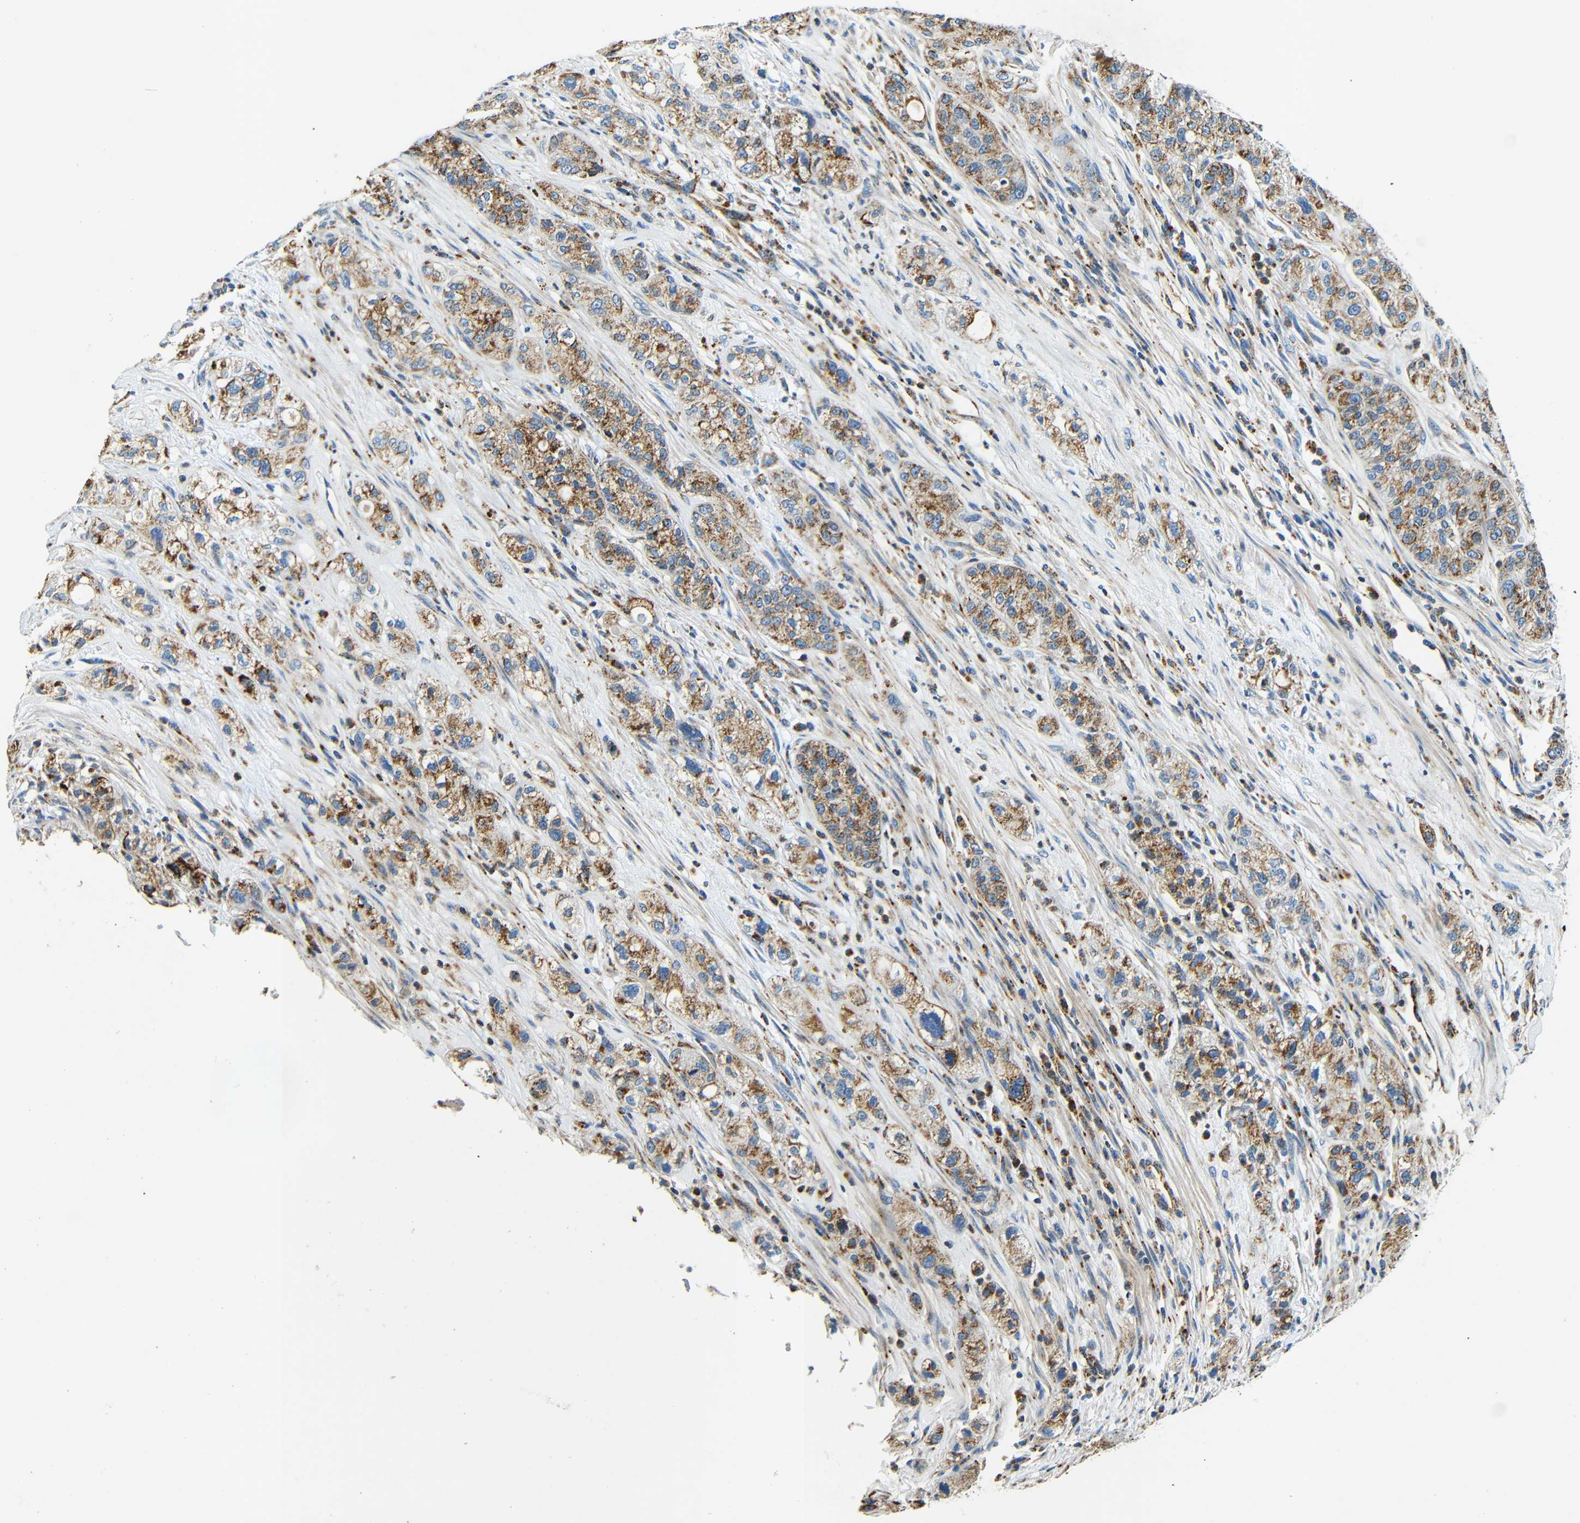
{"staining": {"intensity": "moderate", "quantity": ">75%", "location": "cytoplasmic/membranous"}, "tissue": "pancreatic cancer", "cell_type": "Tumor cells", "image_type": "cancer", "snomed": [{"axis": "morphology", "description": "Adenocarcinoma, NOS"}, {"axis": "topography", "description": "Pancreas"}], "caption": "Protein staining by immunohistochemistry reveals moderate cytoplasmic/membranous positivity in approximately >75% of tumor cells in pancreatic cancer.", "gene": "GALNT18", "patient": {"sex": "female", "age": 78}}